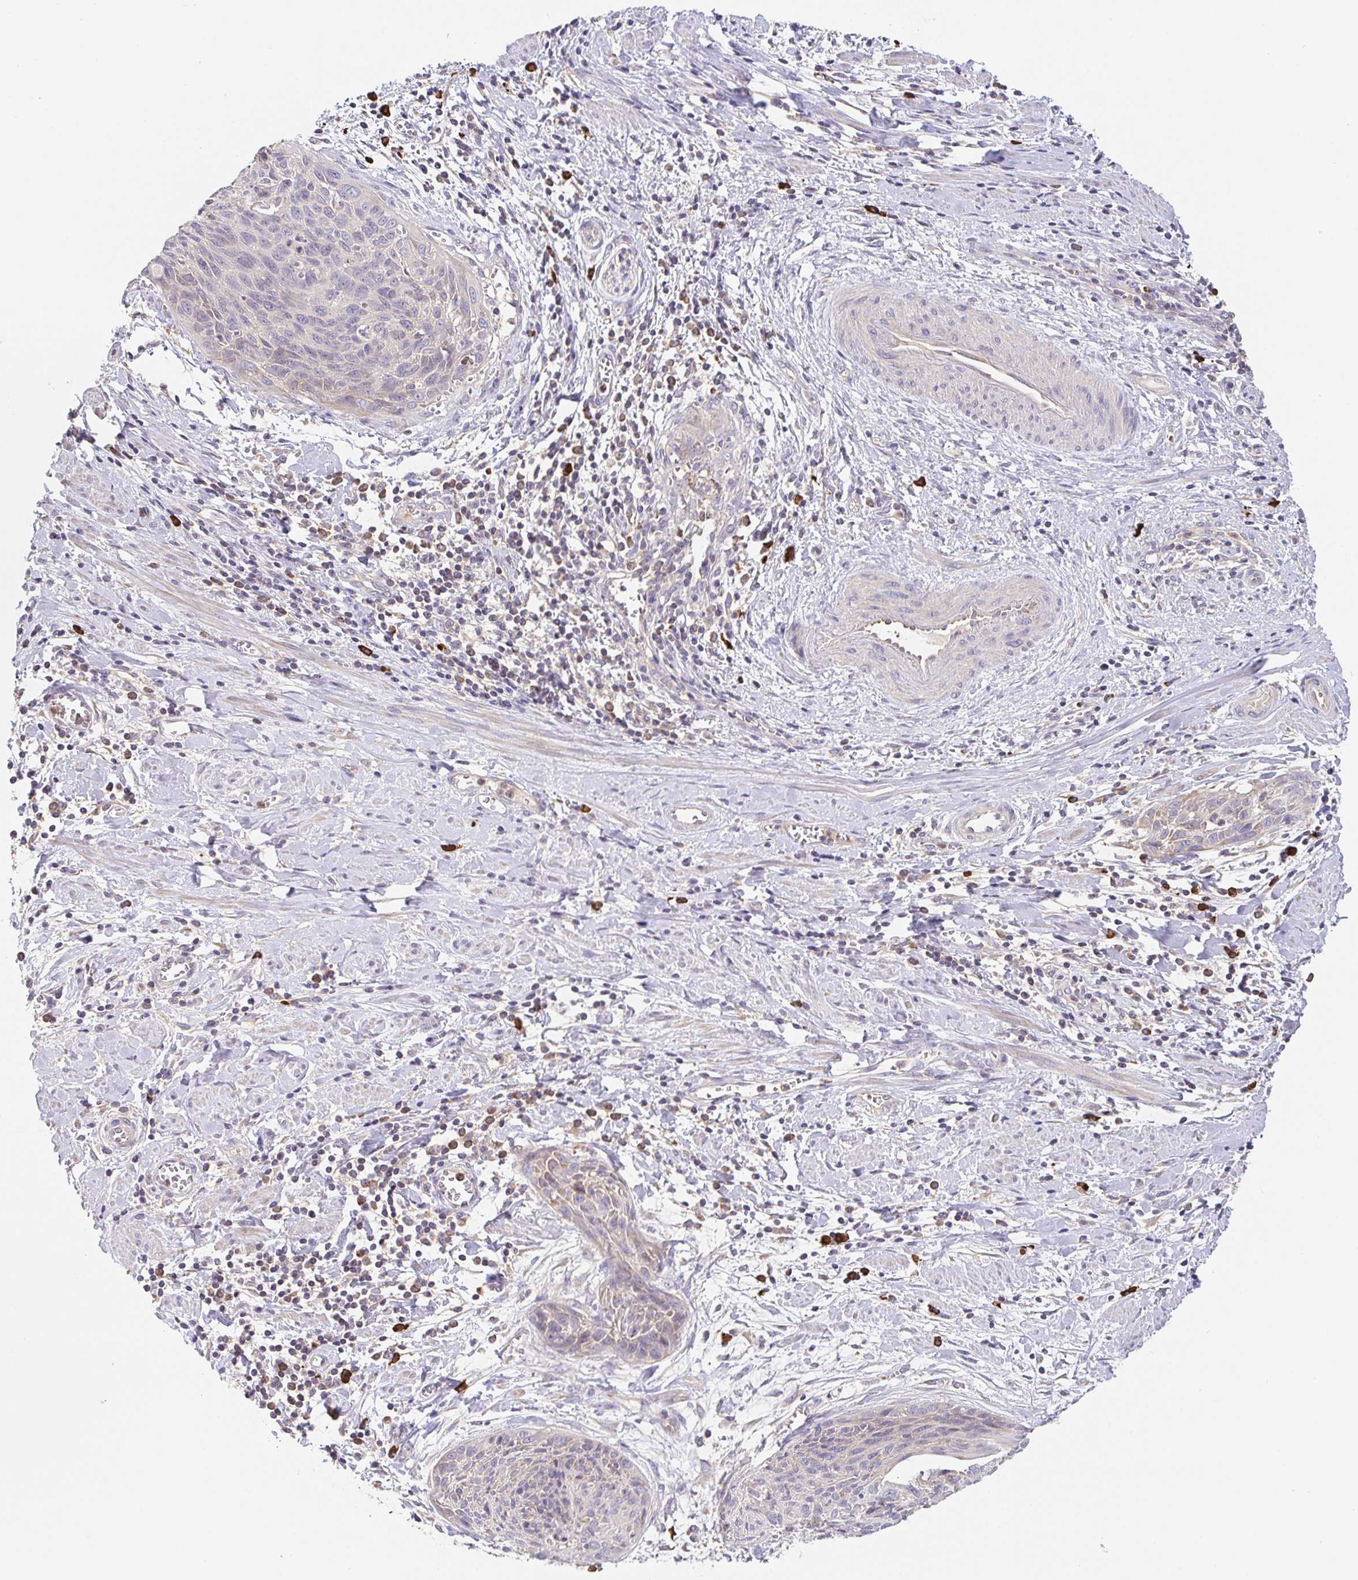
{"staining": {"intensity": "negative", "quantity": "none", "location": "none"}, "tissue": "cervical cancer", "cell_type": "Tumor cells", "image_type": "cancer", "snomed": [{"axis": "morphology", "description": "Squamous cell carcinoma, NOS"}, {"axis": "topography", "description": "Cervix"}], "caption": "Tumor cells show no significant protein positivity in cervical cancer. (DAB (3,3'-diaminobenzidine) IHC, high magnification).", "gene": "HAGH", "patient": {"sex": "female", "age": 55}}